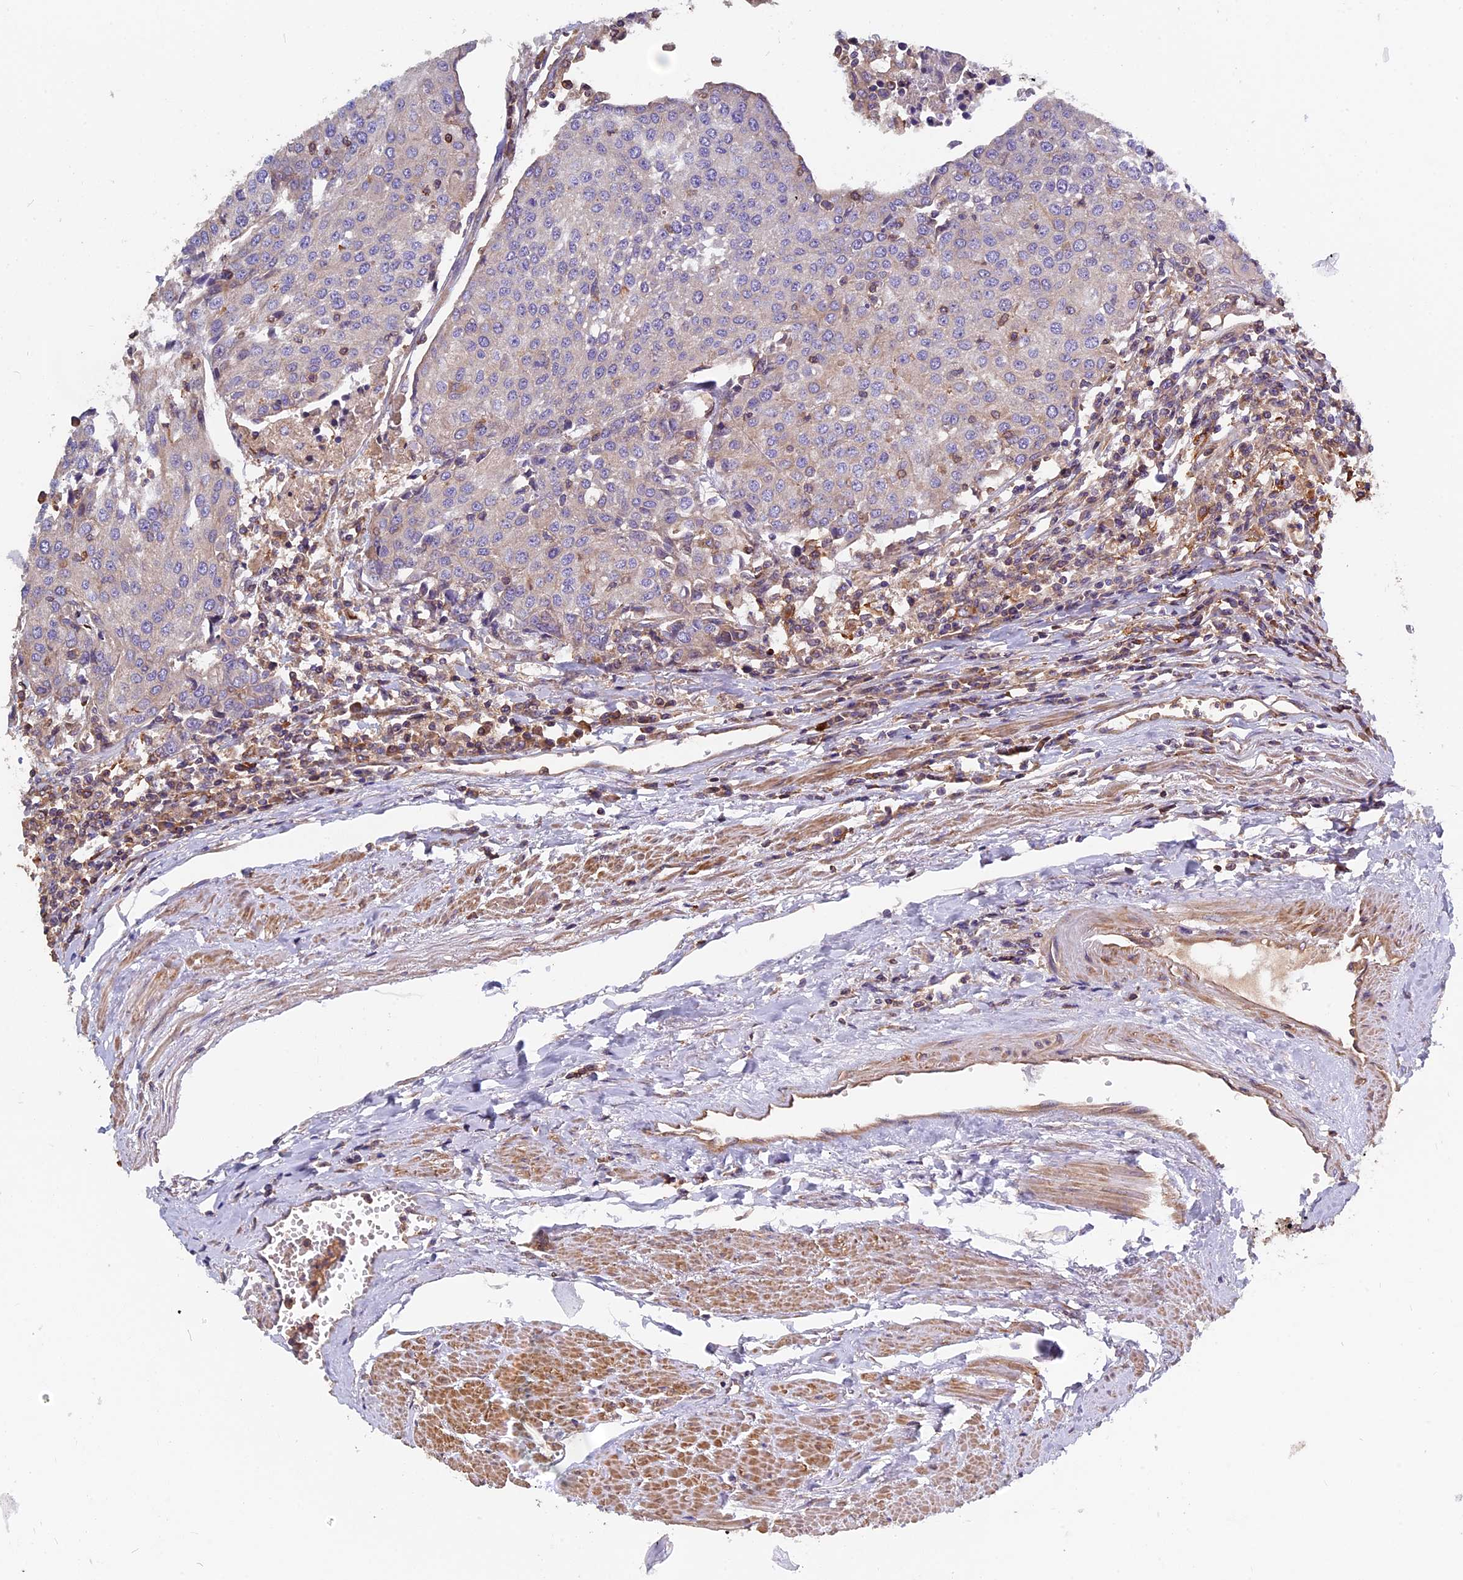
{"staining": {"intensity": "negative", "quantity": "none", "location": "none"}, "tissue": "urothelial cancer", "cell_type": "Tumor cells", "image_type": "cancer", "snomed": [{"axis": "morphology", "description": "Urothelial carcinoma, High grade"}, {"axis": "topography", "description": "Urinary bladder"}], "caption": "The image shows no significant positivity in tumor cells of urothelial cancer. (DAB immunohistochemistry visualized using brightfield microscopy, high magnification).", "gene": "CCDC153", "patient": {"sex": "female", "age": 85}}